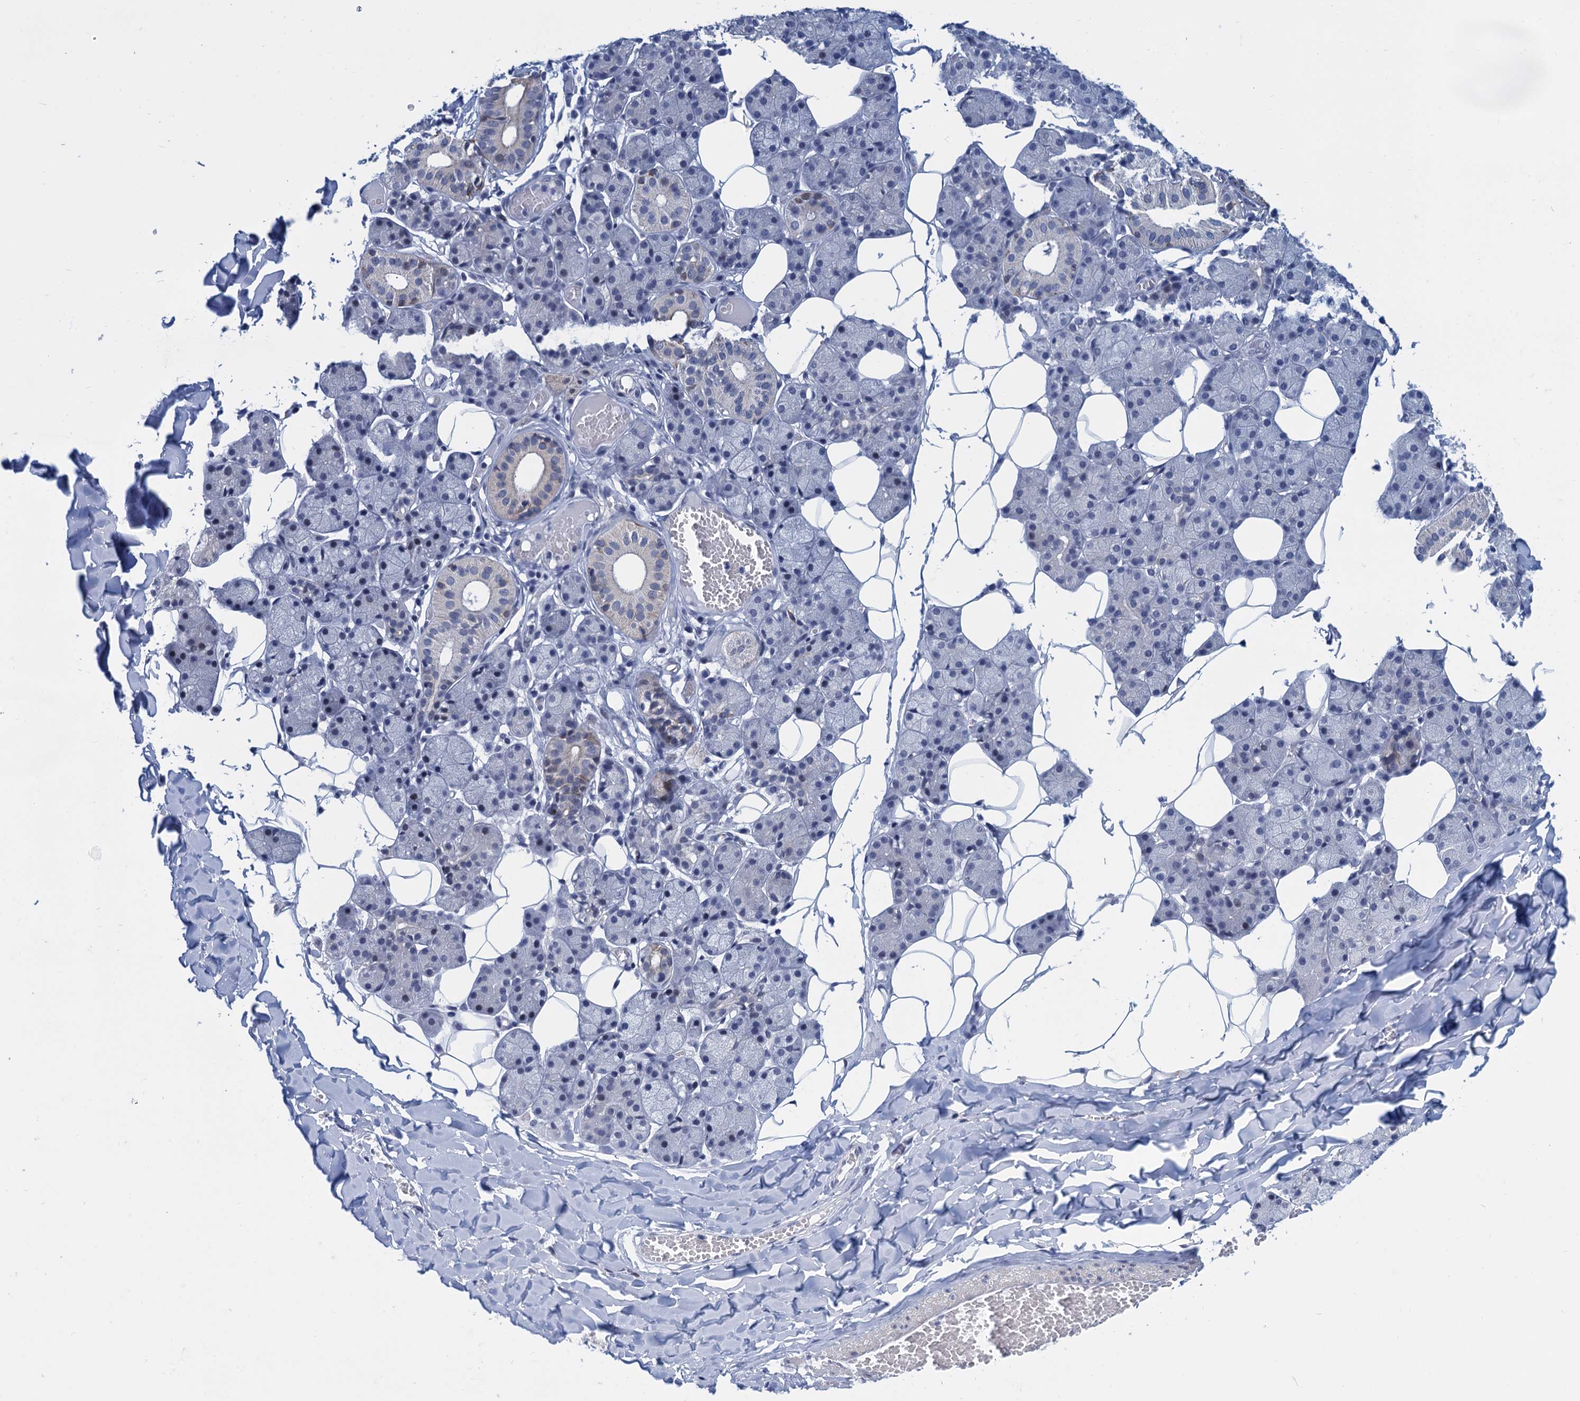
{"staining": {"intensity": "weak", "quantity": "<25%", "location": "cytoplasmic/membranous"}, "tissue": "salivary gland", "cell_type": "Glandular cells", "image_type": "normal", "snomed": [{"axis": "morphology", "description": "Normal tissue, NOS"}, {"axis": "topography", "description": "Salivary gland"}], "caption": "An IHC photomicrograph of unremarkable salivary gland is shown. There is no staining in glandular cells of salivary gland. The staining is performed using DAB brown chromogen with nuclei counter-stained in using hematoxylin.", "gene": "GINS3", "patient": {"sex": "female", "age": 33}}